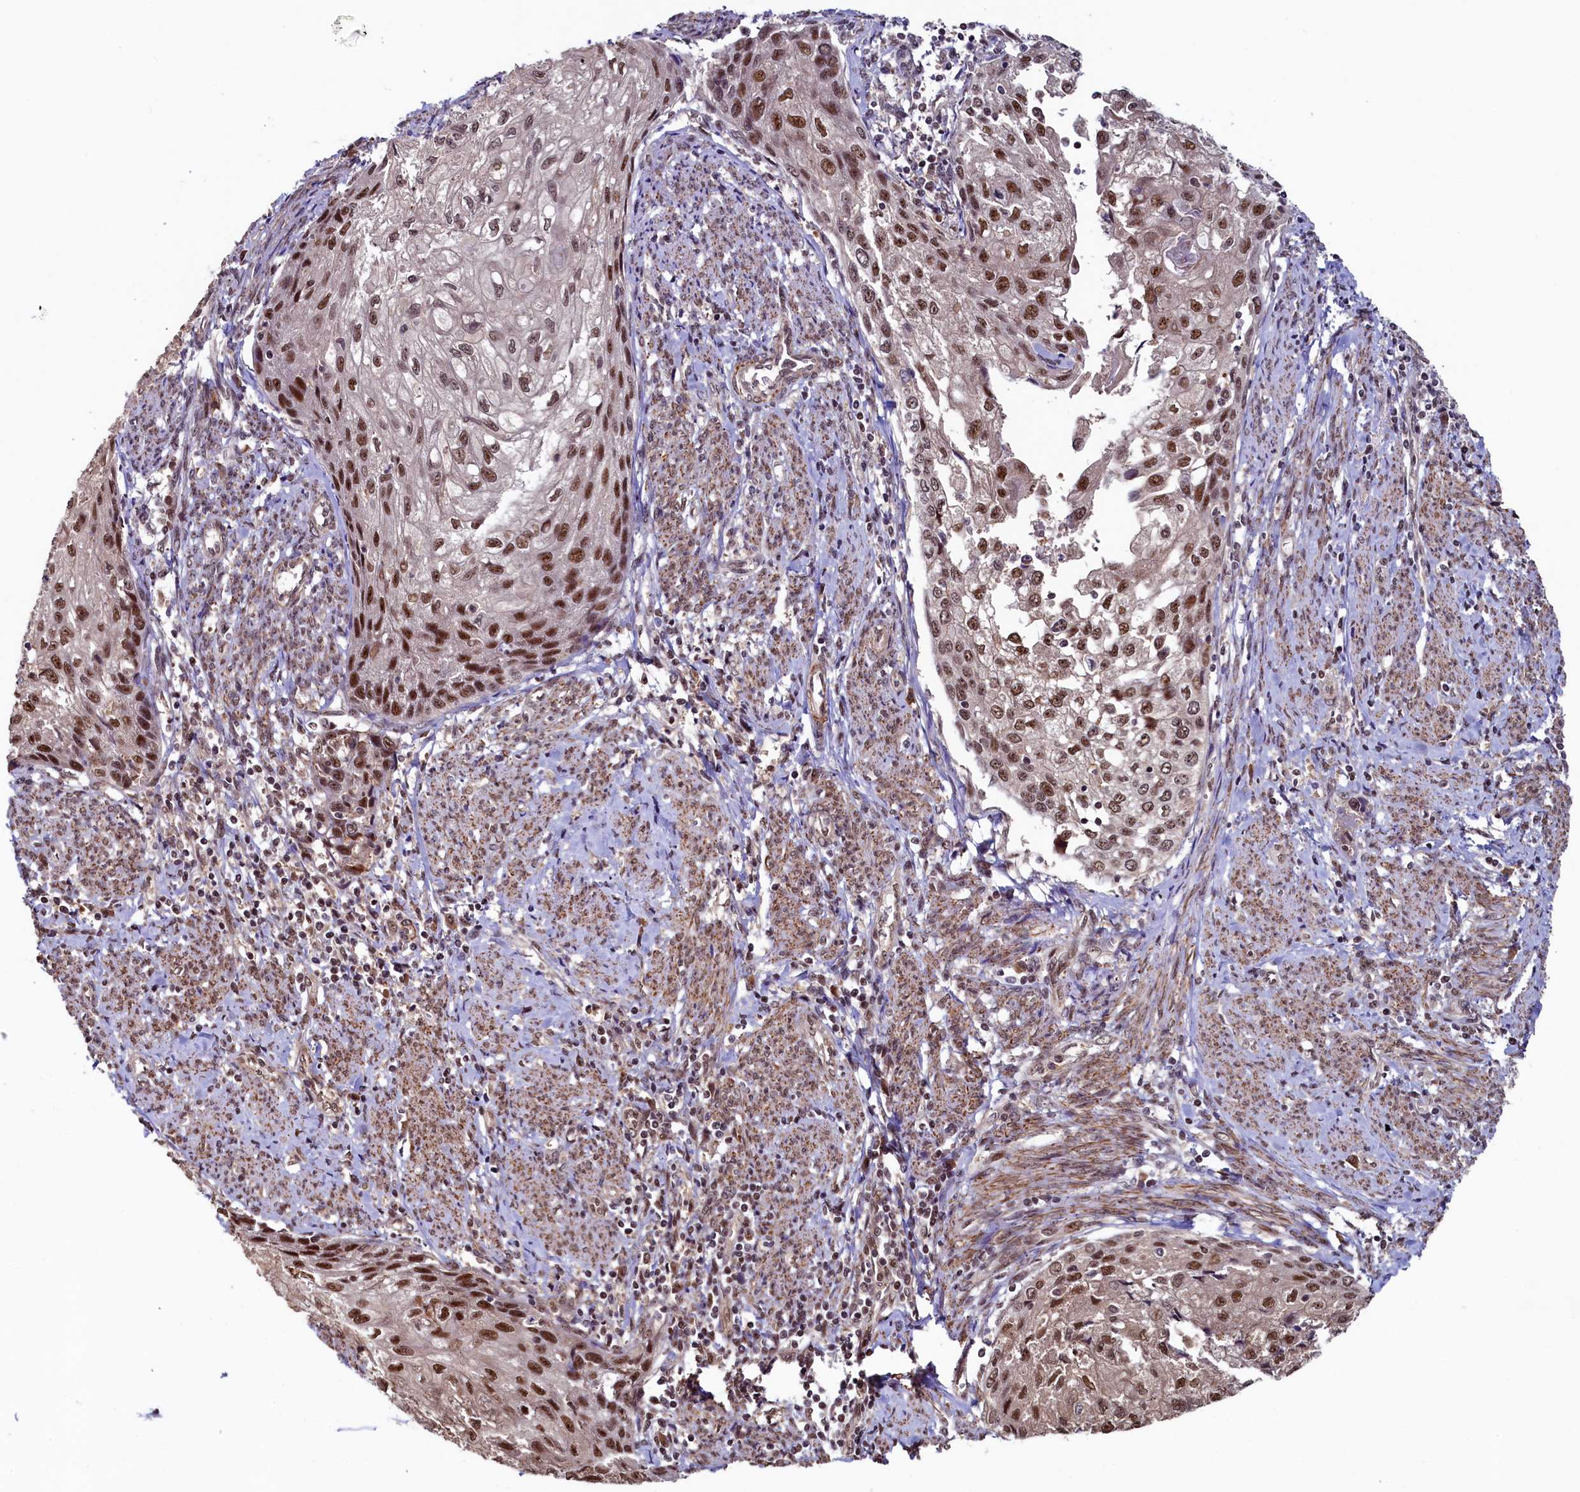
{"staining": {"intensity": "moderate", "quantity": ">75%", "location": "nuclear"}, "tissue": "cervical cancer", "cell_type": "Tumor cells", "image_type": "cancer", "snomed": [{"axis": "morphology", "description": "Squamous cell carcinoma, NOS"}, {"axis": "topography", "description": "Cervix"}], "caption": "There is medium levels of moderate nuclear positivity in tumor cells of cervical squamous cell carcinoma, as demonstrated by immunohistochemical staining (brown color).", "gene": "LEO1", "patient": {"sex": "female", "age": 67}}